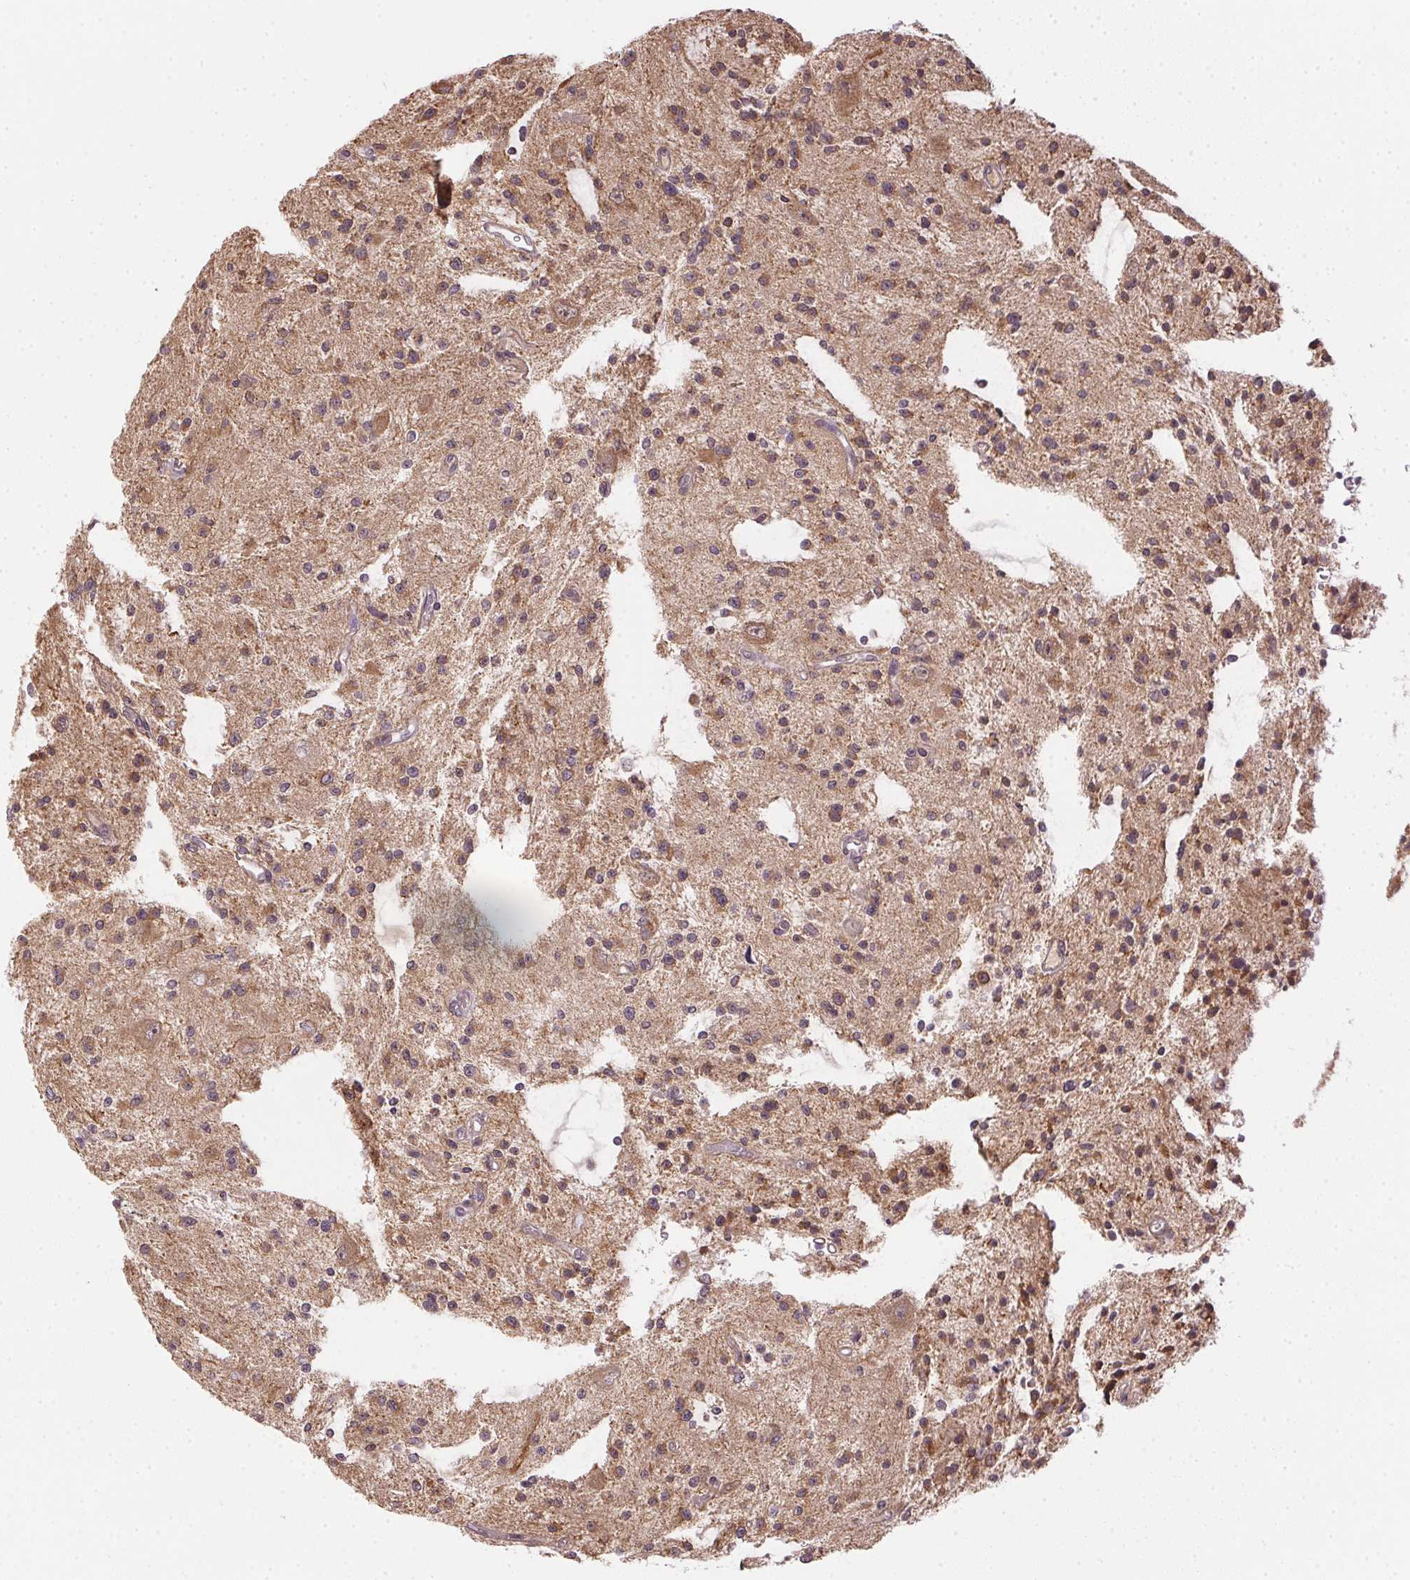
{"staining": {"intensity": "moderate", "quantity": ">75%", "location": "cytoplasmic/membranous"}, "tissue": "glioma", "cell_type": "Tumor cells", "image_type": "cancer", "snomed": [{"axis": "morphology", "description": "Glioma, malignant, Low grade"}, {"axis": "topography", "description": "Brain"}], "caption": "This is an image of IHC staining of glioma, which shows moderate staining in the cytoplasmic/membranous of tumor cells.", "gene": "CFAP92", "patient": {"sex": "male", "age": 43}}